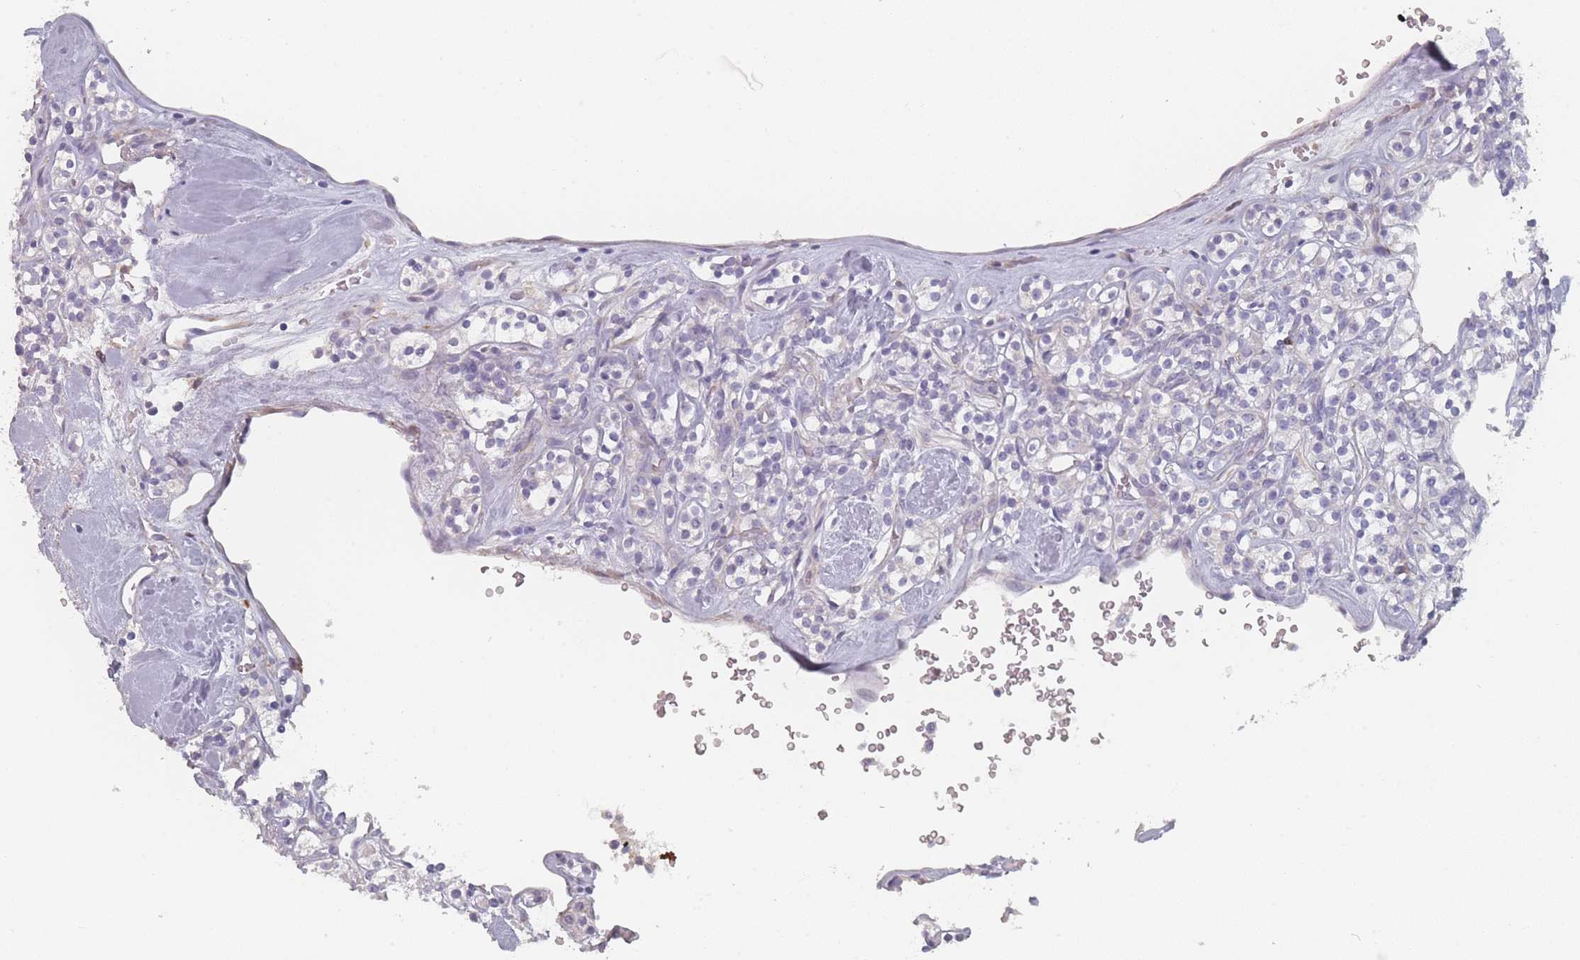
{"staining": {"intensity": "negative", "quantity": "none", "location": "none"}, "tissue": "renal cancer", "cell_type": "Tumor cells", "image_type": "cancer", "snomed": [{"axis": "morphology", "description": "Adenocarcinoma, NOS"}, {"axis": "topography", "description": "Kidney"}], "caption": "IHC image of human renal cancer stained for a protein (brown), which displays no expression in tumor cells.", "gene": "SLC35E4", "patient": {"sex": "male", "age": 77}}